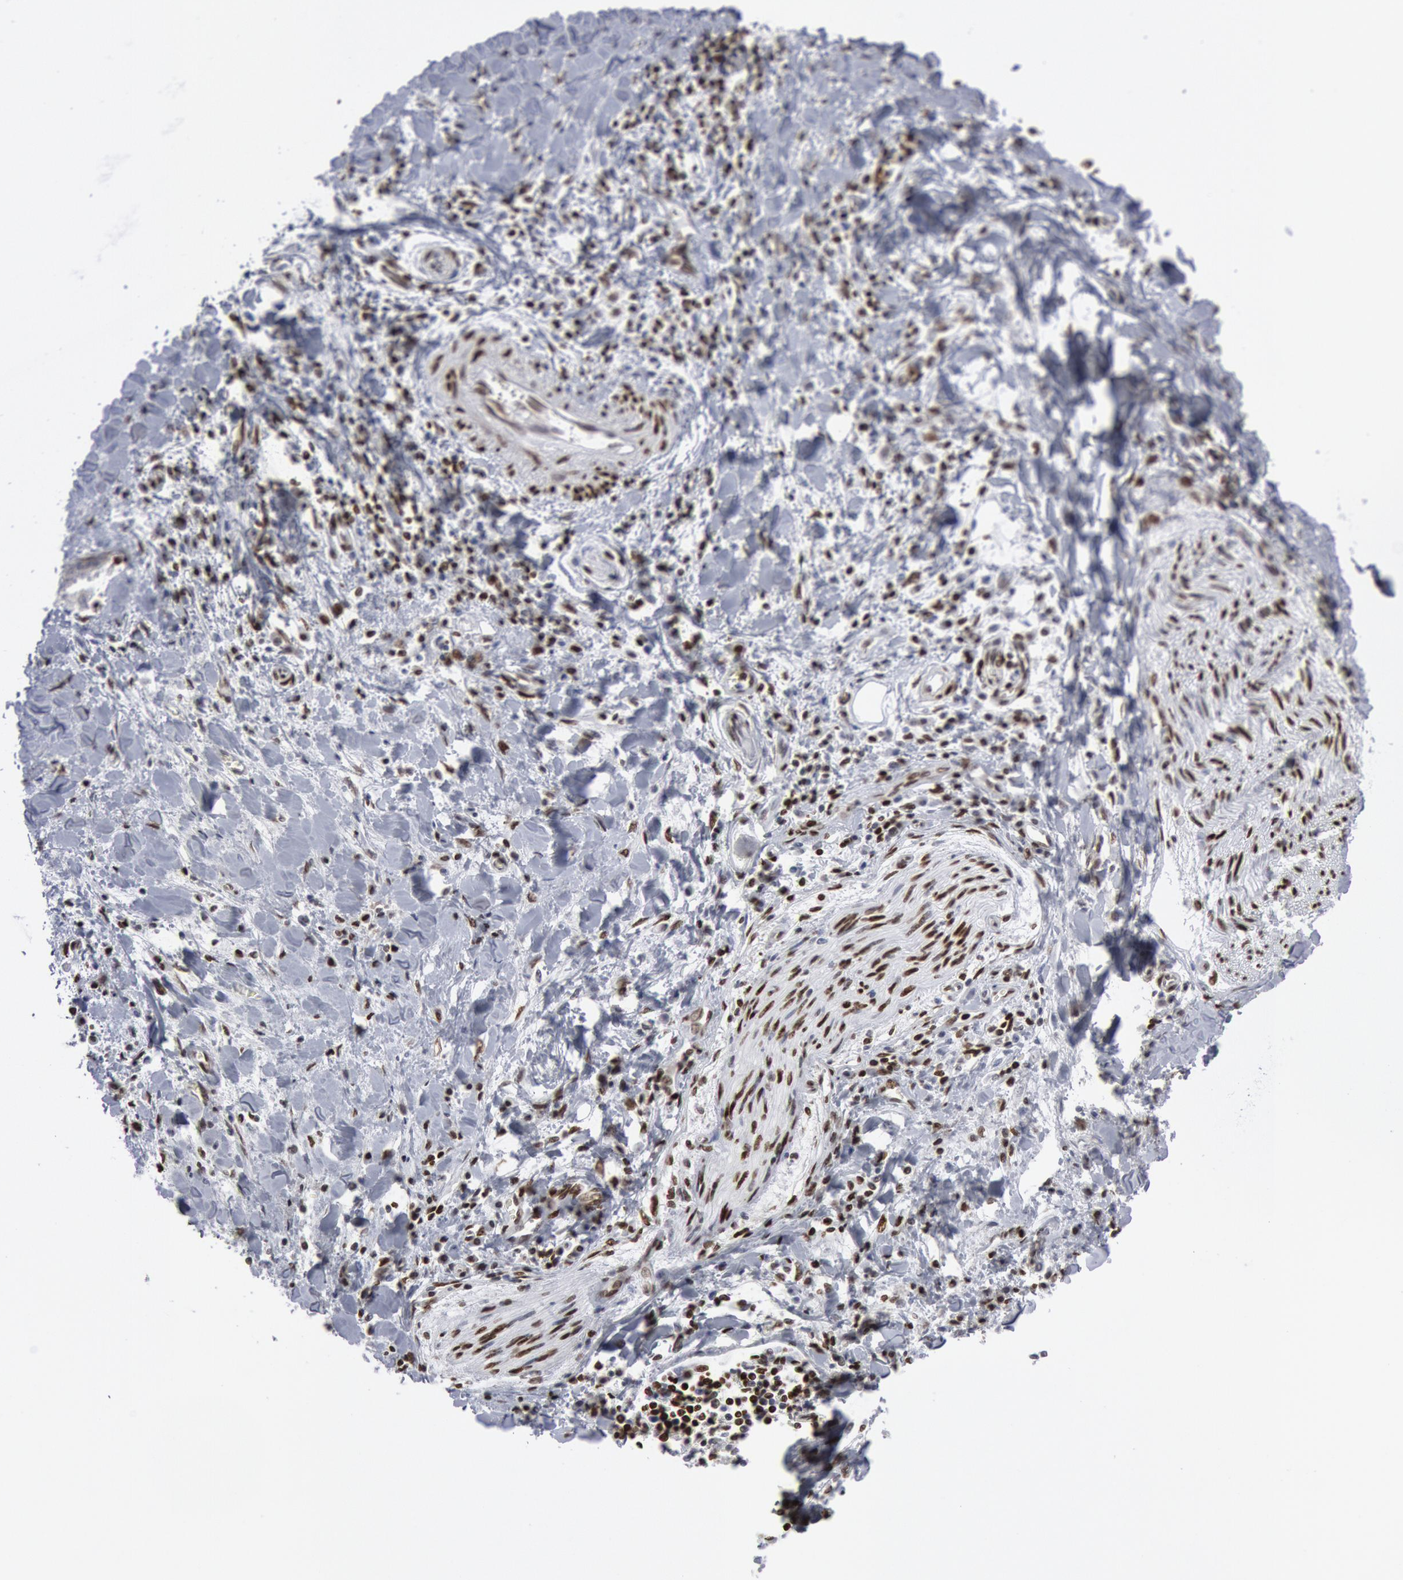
{"staining": {"intensity": "weak", "quantity": "<25%", "location": "nuclear"}, "tissue": "liver cancer", "cell_type": "Tumor cells", "image_type": "cancer", "snomed": [{"axis": "morphology", "description": "Cholangiocarcinoma"}, {"axis": "topography", "description": "Liver"}], "caption": "A photomicrograph of human liver cancer (cholangiocarcinoma) is negative for staining in tumor cells.", "gene": "MECP2", "patient": {"sex": "male", "age": 57}}